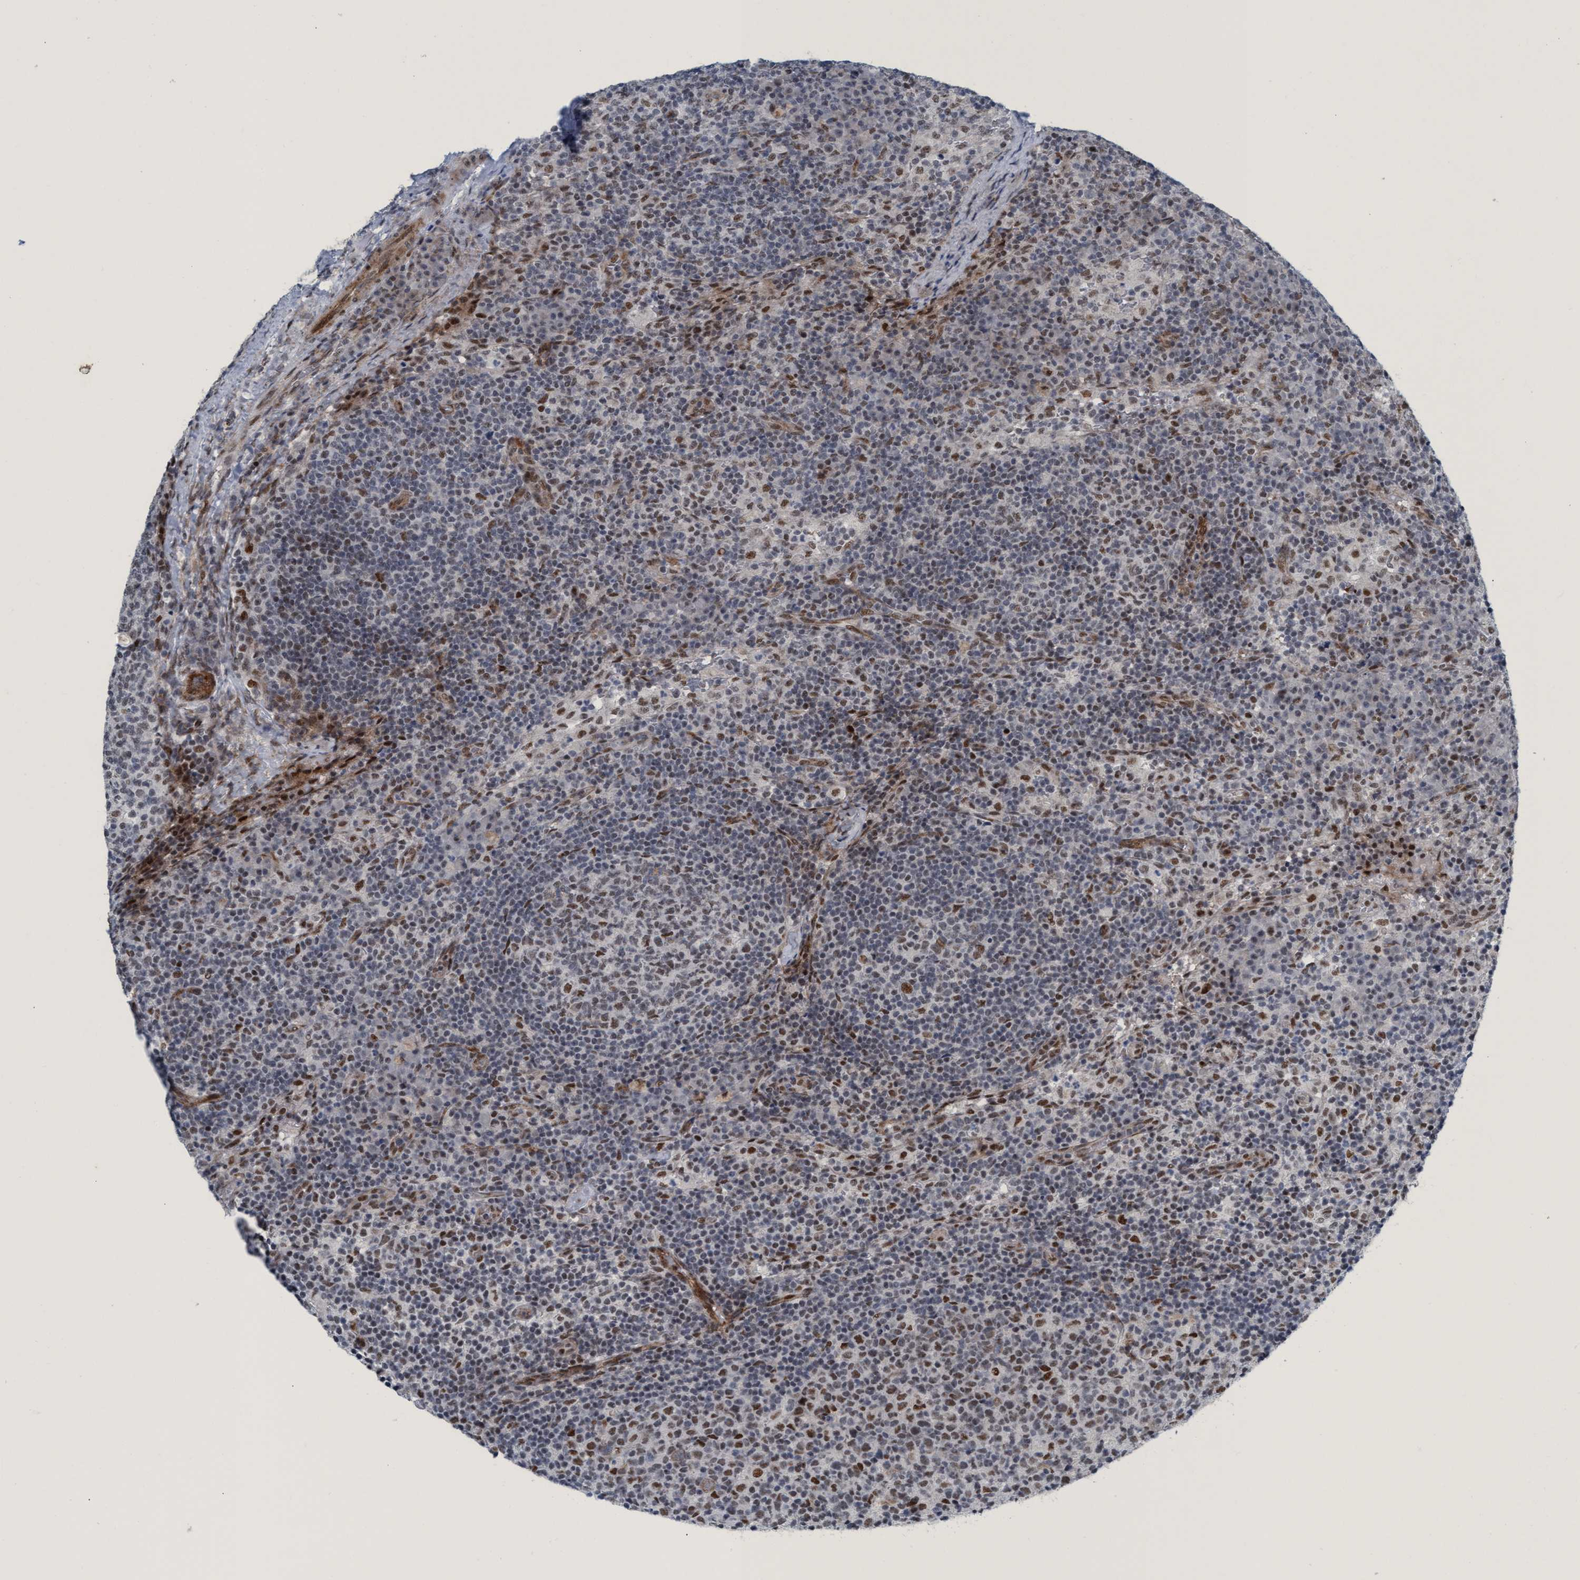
{"staining": {"intensity": "moderate", "quantity": ">75%", "location": "nuclear"}, "tissue": "lymph node", "cell_type": "Germinal center cells", "image_type": "normal", "snomed": [{"axis": "morphology", "description": "Normal tissue, NOS"}, {"axis": "morphology", "description": "Inflammation, NOS"}, {"axis": "topography", "description": "Lymph node"}], "caption": "This histopathology image displays immunohistochemistry staining of unremarkable human lymph node, with medium moderate nuclear positivity in approximately >75% of germinal center cells.", "gene": "CWC27", "patient": {"sex": "male", "age": 55}}